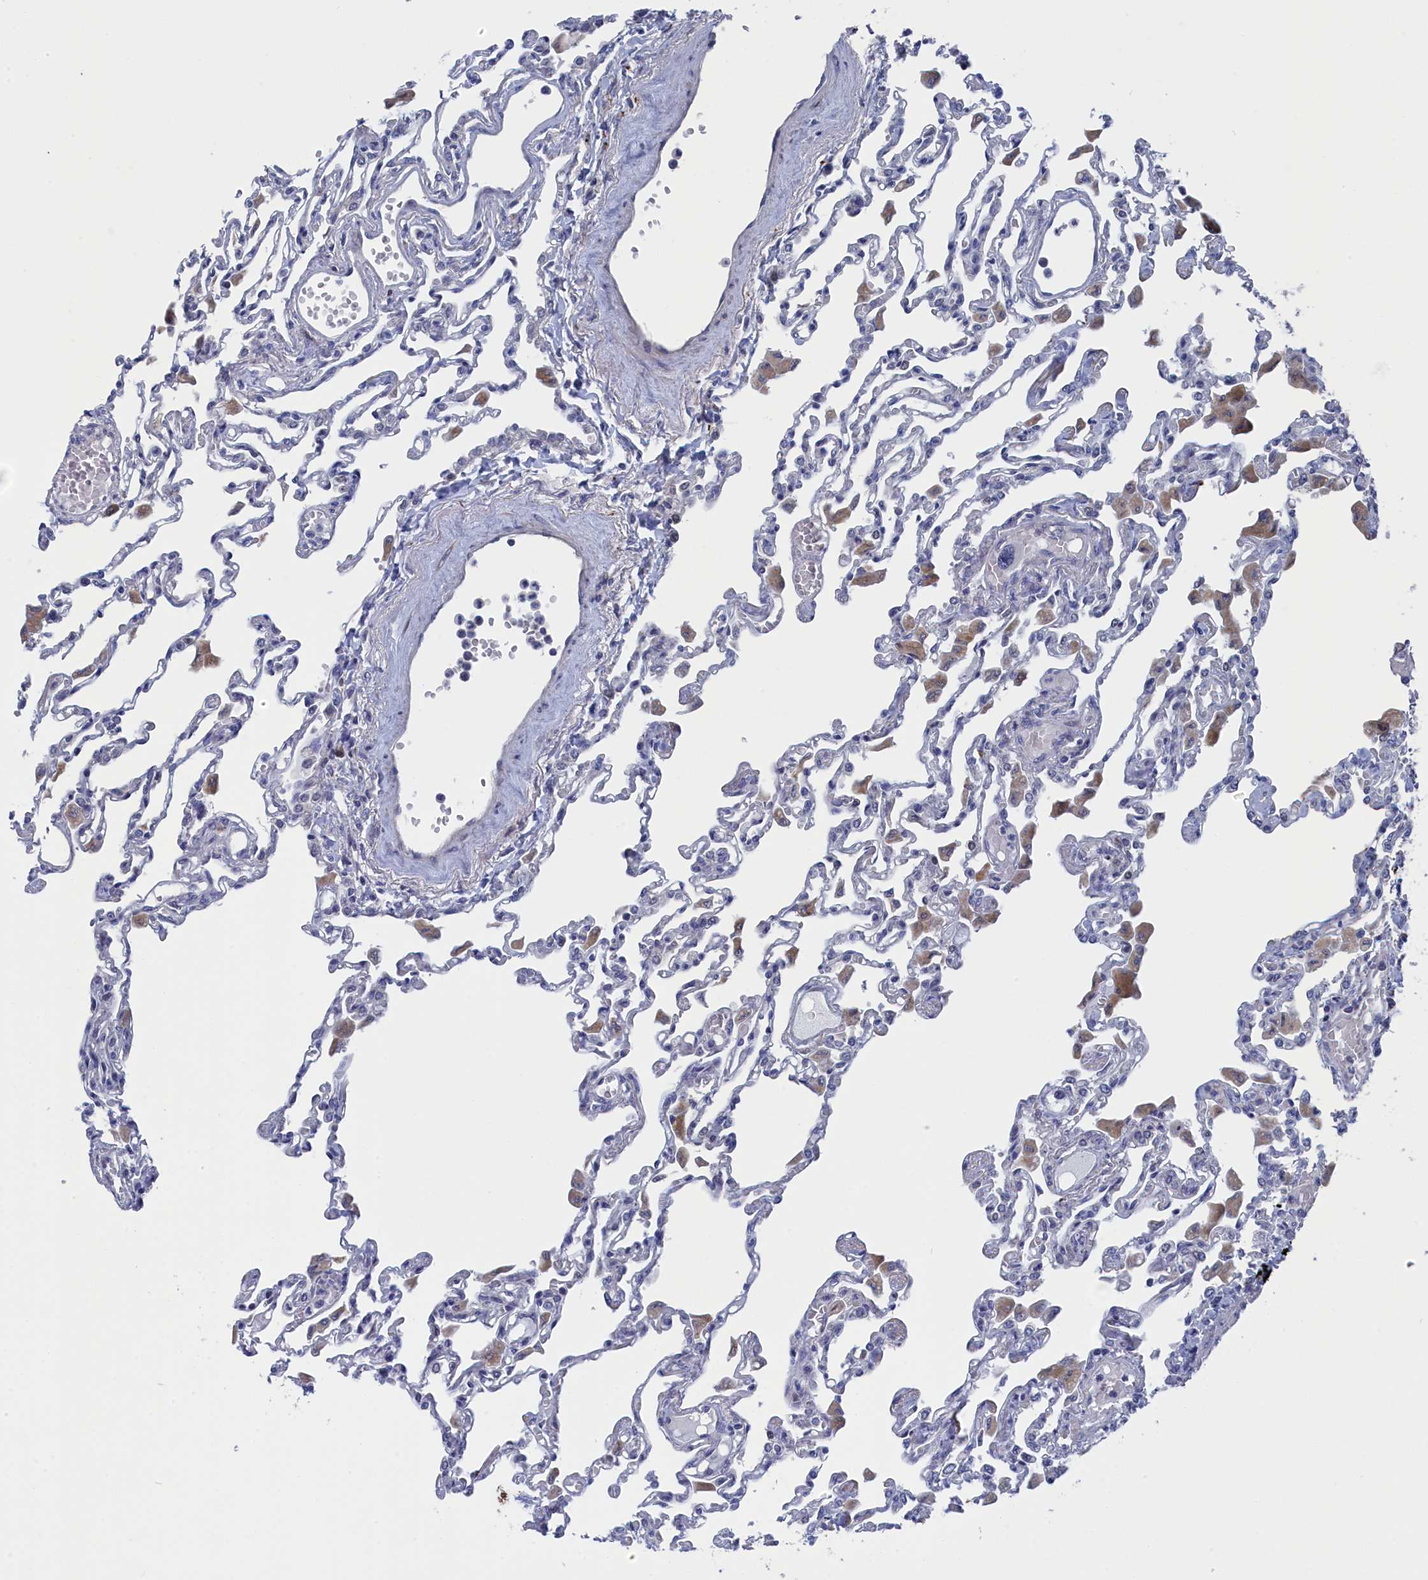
{"staining": {"intensity": "negative", "quantity": "none", "location": "none"}, "tissue": "lung", "cell_type": "Alveolar cells", "image_type": "normal", "snomed": [{"axis": "morphology", "description": "Normal tissue, NOS"}, {"axis": "topography", "description": "Bronchus"}, {"axis": "topography", "description": "Lung"}], "caption": "This is an immunohistochemistry (IHC) photomicrograph of normal human lung. There is no positivity in alveolar cells.", "gene": "TMEM161A", "patient": {"sex": "female", "age": 49}}